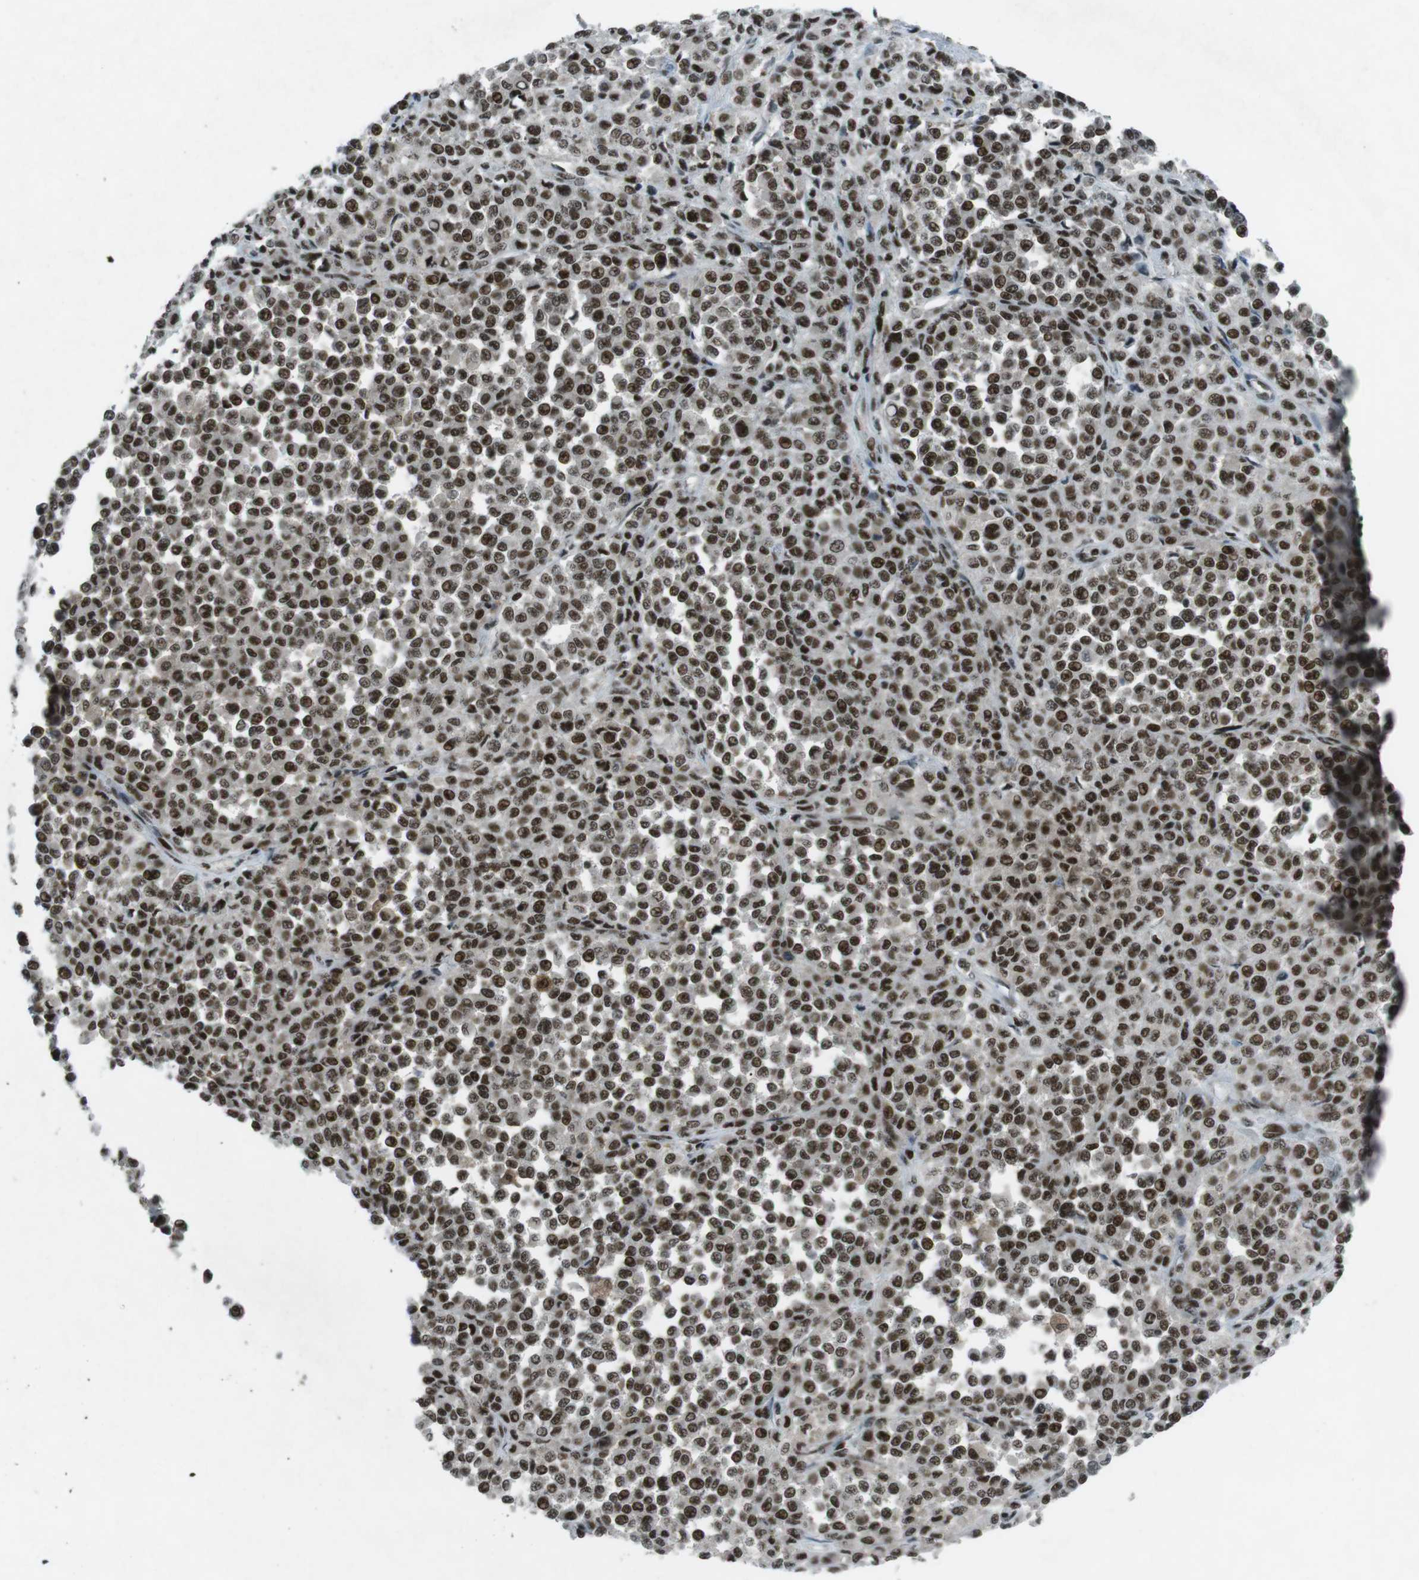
{"staining": {"intensity": "strong", "quantity": ">75%", "location": "nuclear"}, "tissue": "melanoma", "cell_type": "Tumor cells", "image_type": "cancer", "snomed": [{"axis": "morphology", "description": "Malignant melanoma, Metastatic site"}, {"axis": "topography", "description": "Pancreas"}], "caption": "A high amount of strong nuclear positivity is appreciated in approximately >75% of tumor cells in melanoma tissue.", "gene": "TAF1", "patient": {"sex": "female", "age": 30}}